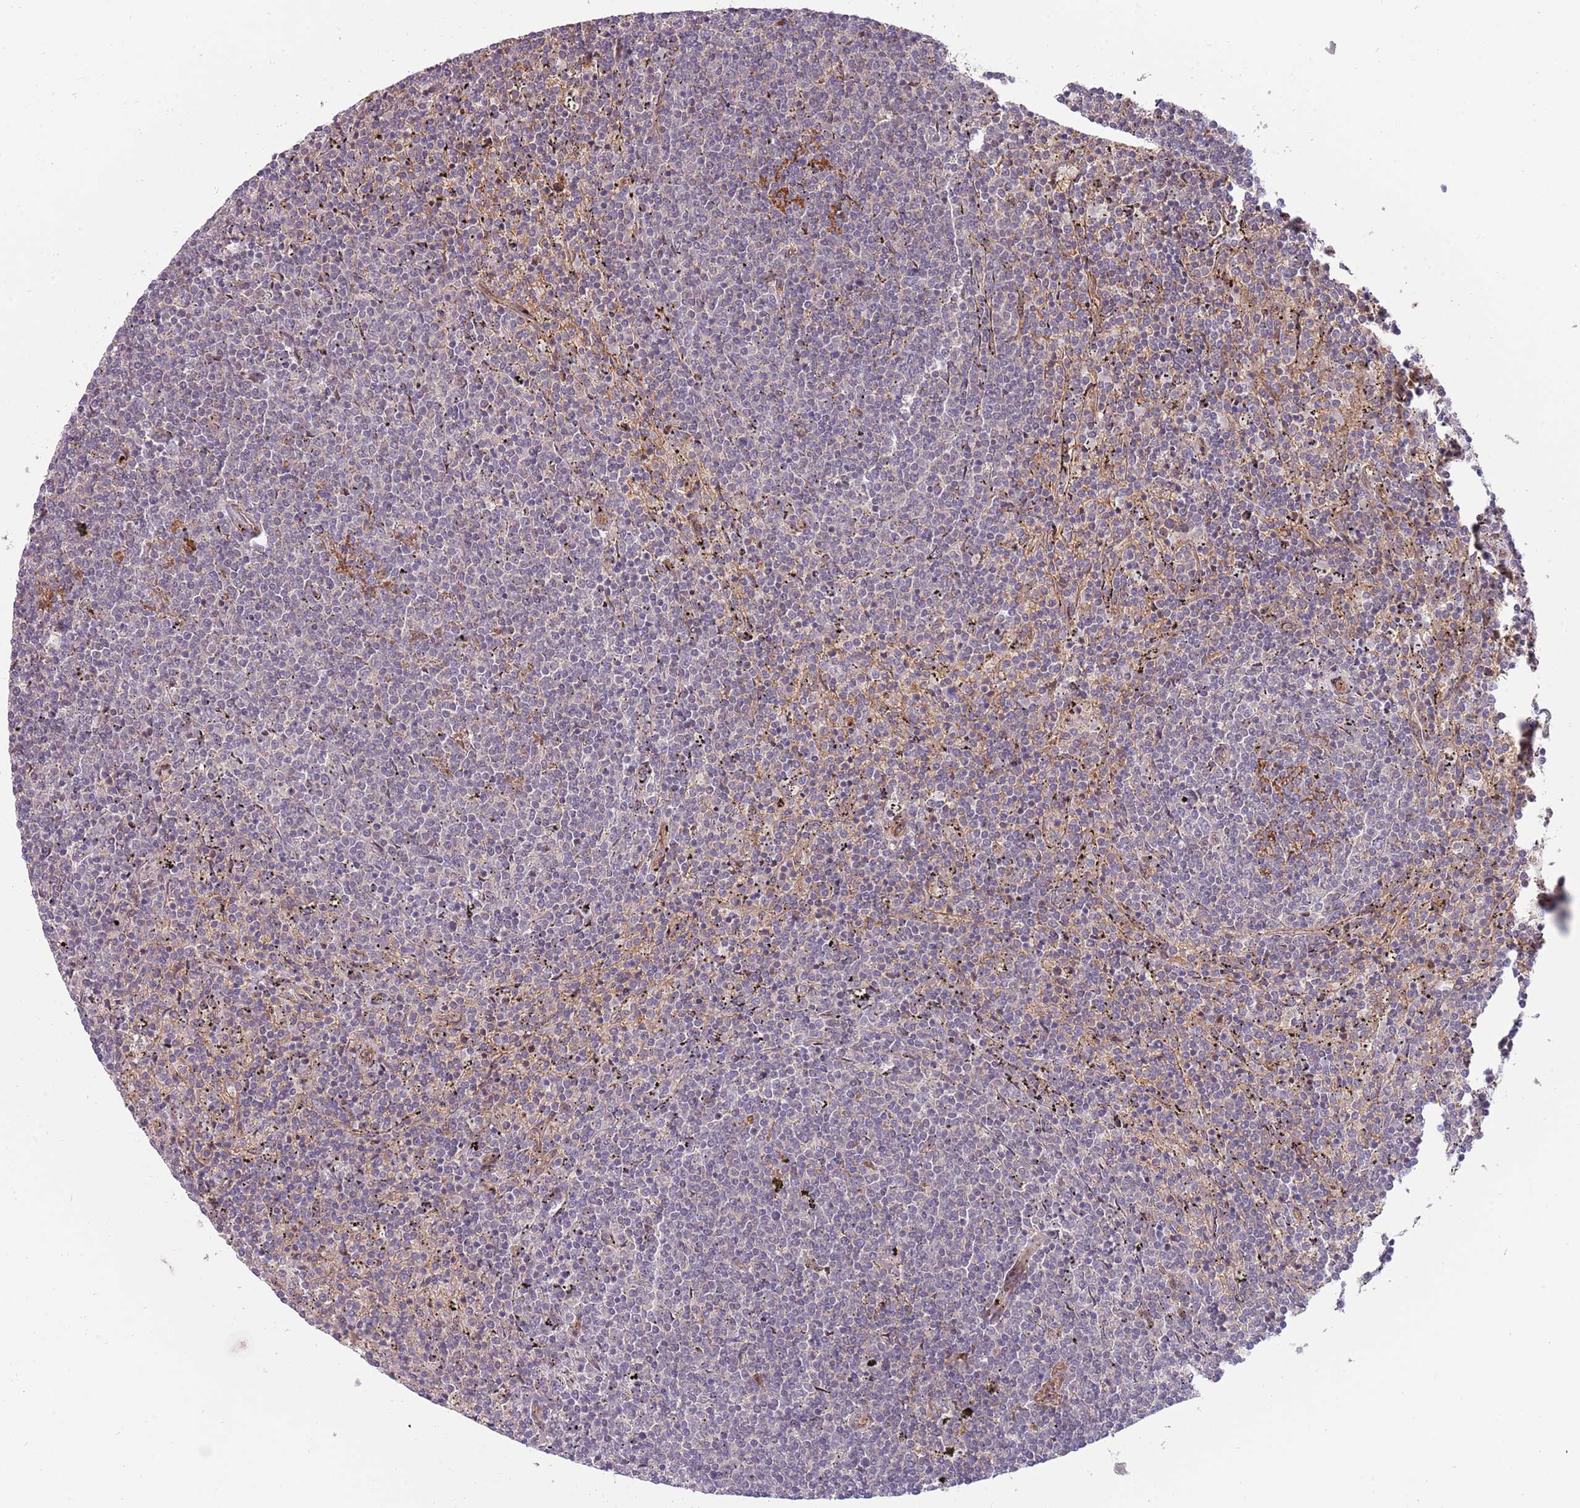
{"staining": {"intensity": "negative", "quantity": "none", "location": "none"}, "tissue": "lymphoma", "cell_type": "Tumor cells", "image_type": "cancer", "snomed": [{"axis": "morphology", "description": "Malignant lymphoma, non-Hodgkin's type, Low grade"}, {"axis": "topography", "description": "Spleen"}], "caption": "Lymphoma was stained to show a protein in brown. There is no significant positivity in tumor cells.", "gene": "NT5DC4", "patient": {"sex": "female", "age": 50}}